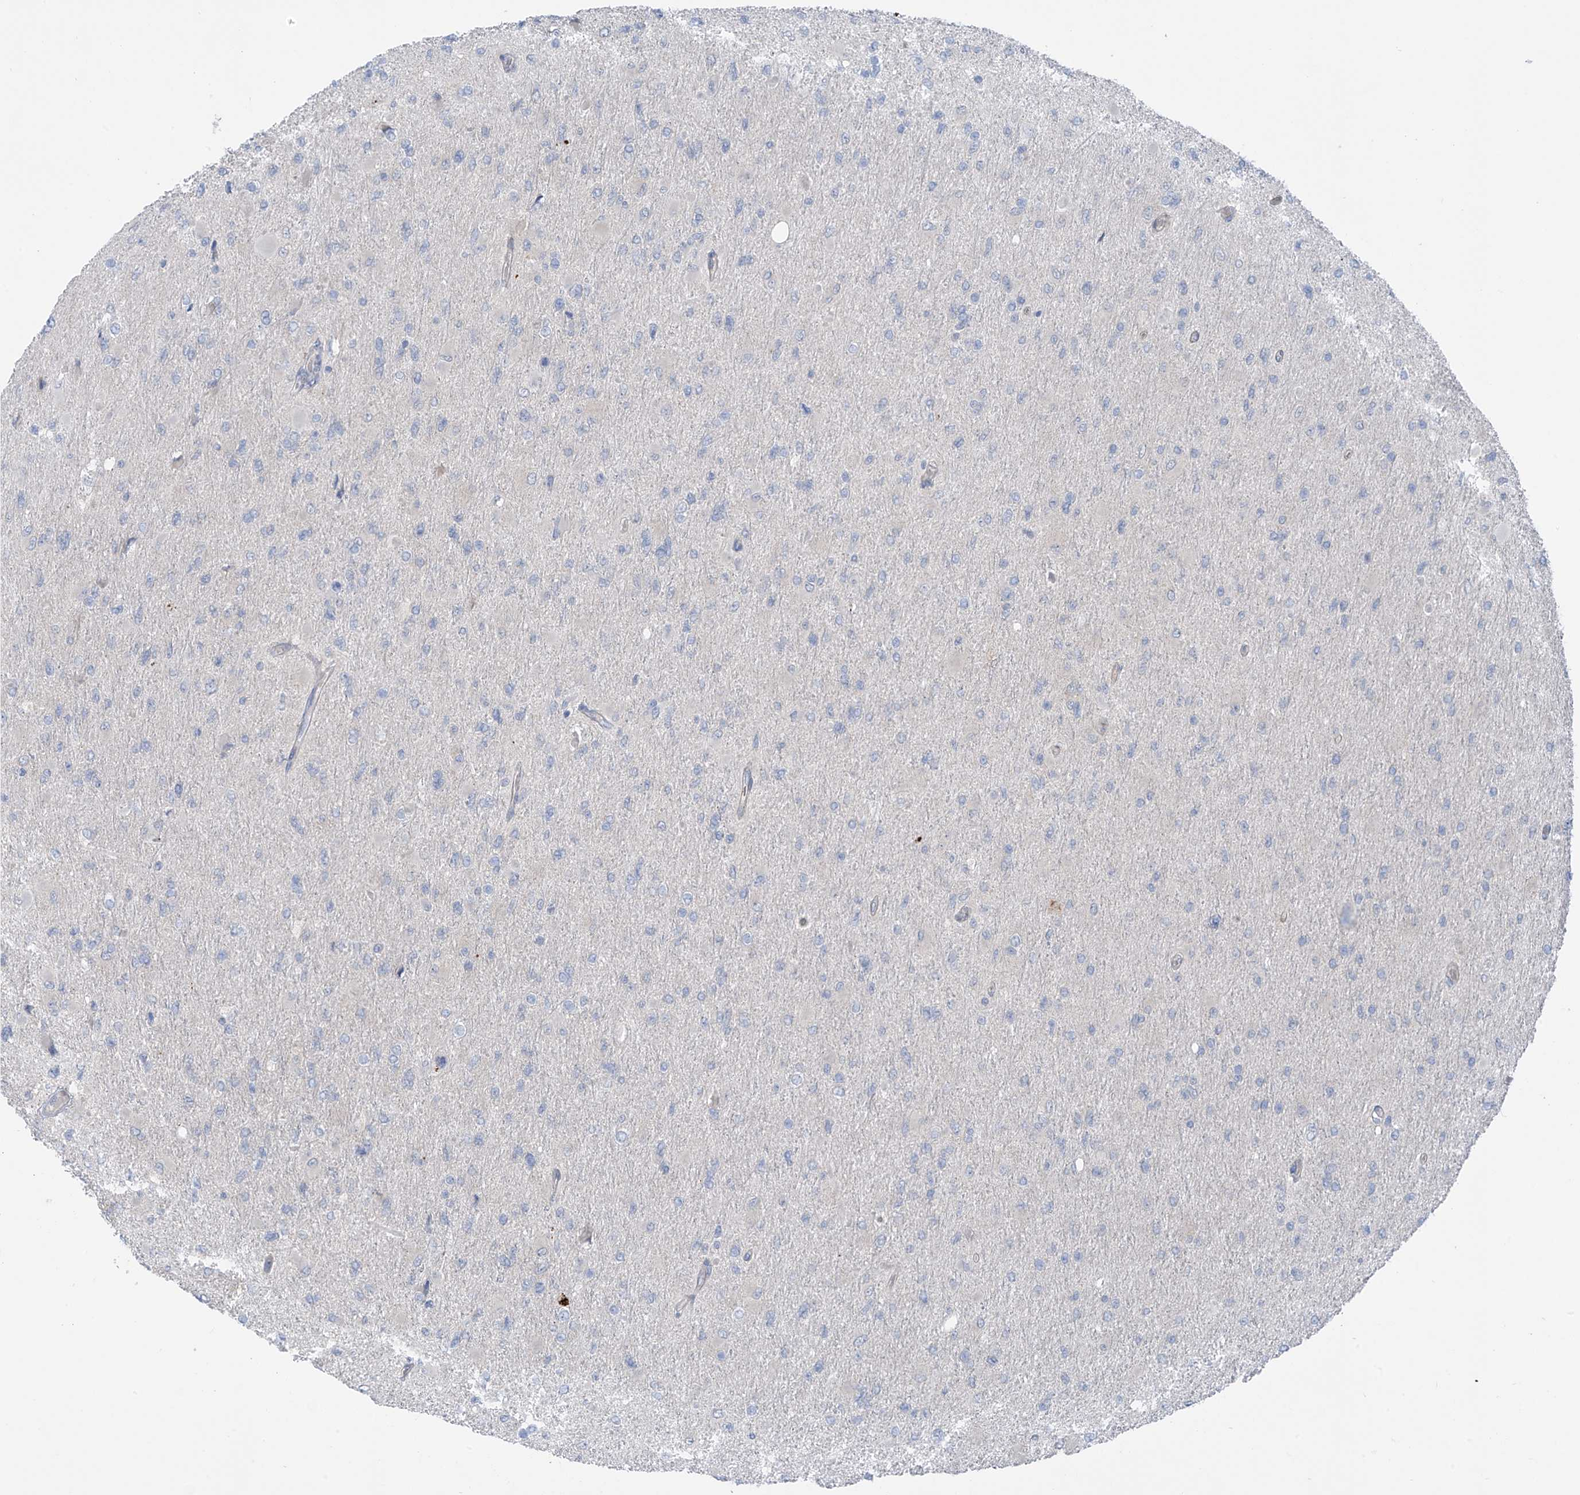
{"staining": {"intensity": "negative", "quantity": "none", "location": "none"}, "tissue": "glioma", "cell_type": "Tumor cells", "image_type": "cancer", "snomed": [{"axis": "morphology", "description": "Glioma, malignant, High grade"}, {"axis": "topography", "description": "Cerebral cortex"}], "caption": "High magnification brightfield microscopy of malignant glioma (high-grade) stained with DAB (3,3'-diaminobenzidine) (brown) and counterstained with hematoxylin (blue): tumor cells show no significant expression.", "gene": "ZNF793", "patient": {"sex": "female", "age": 36}}